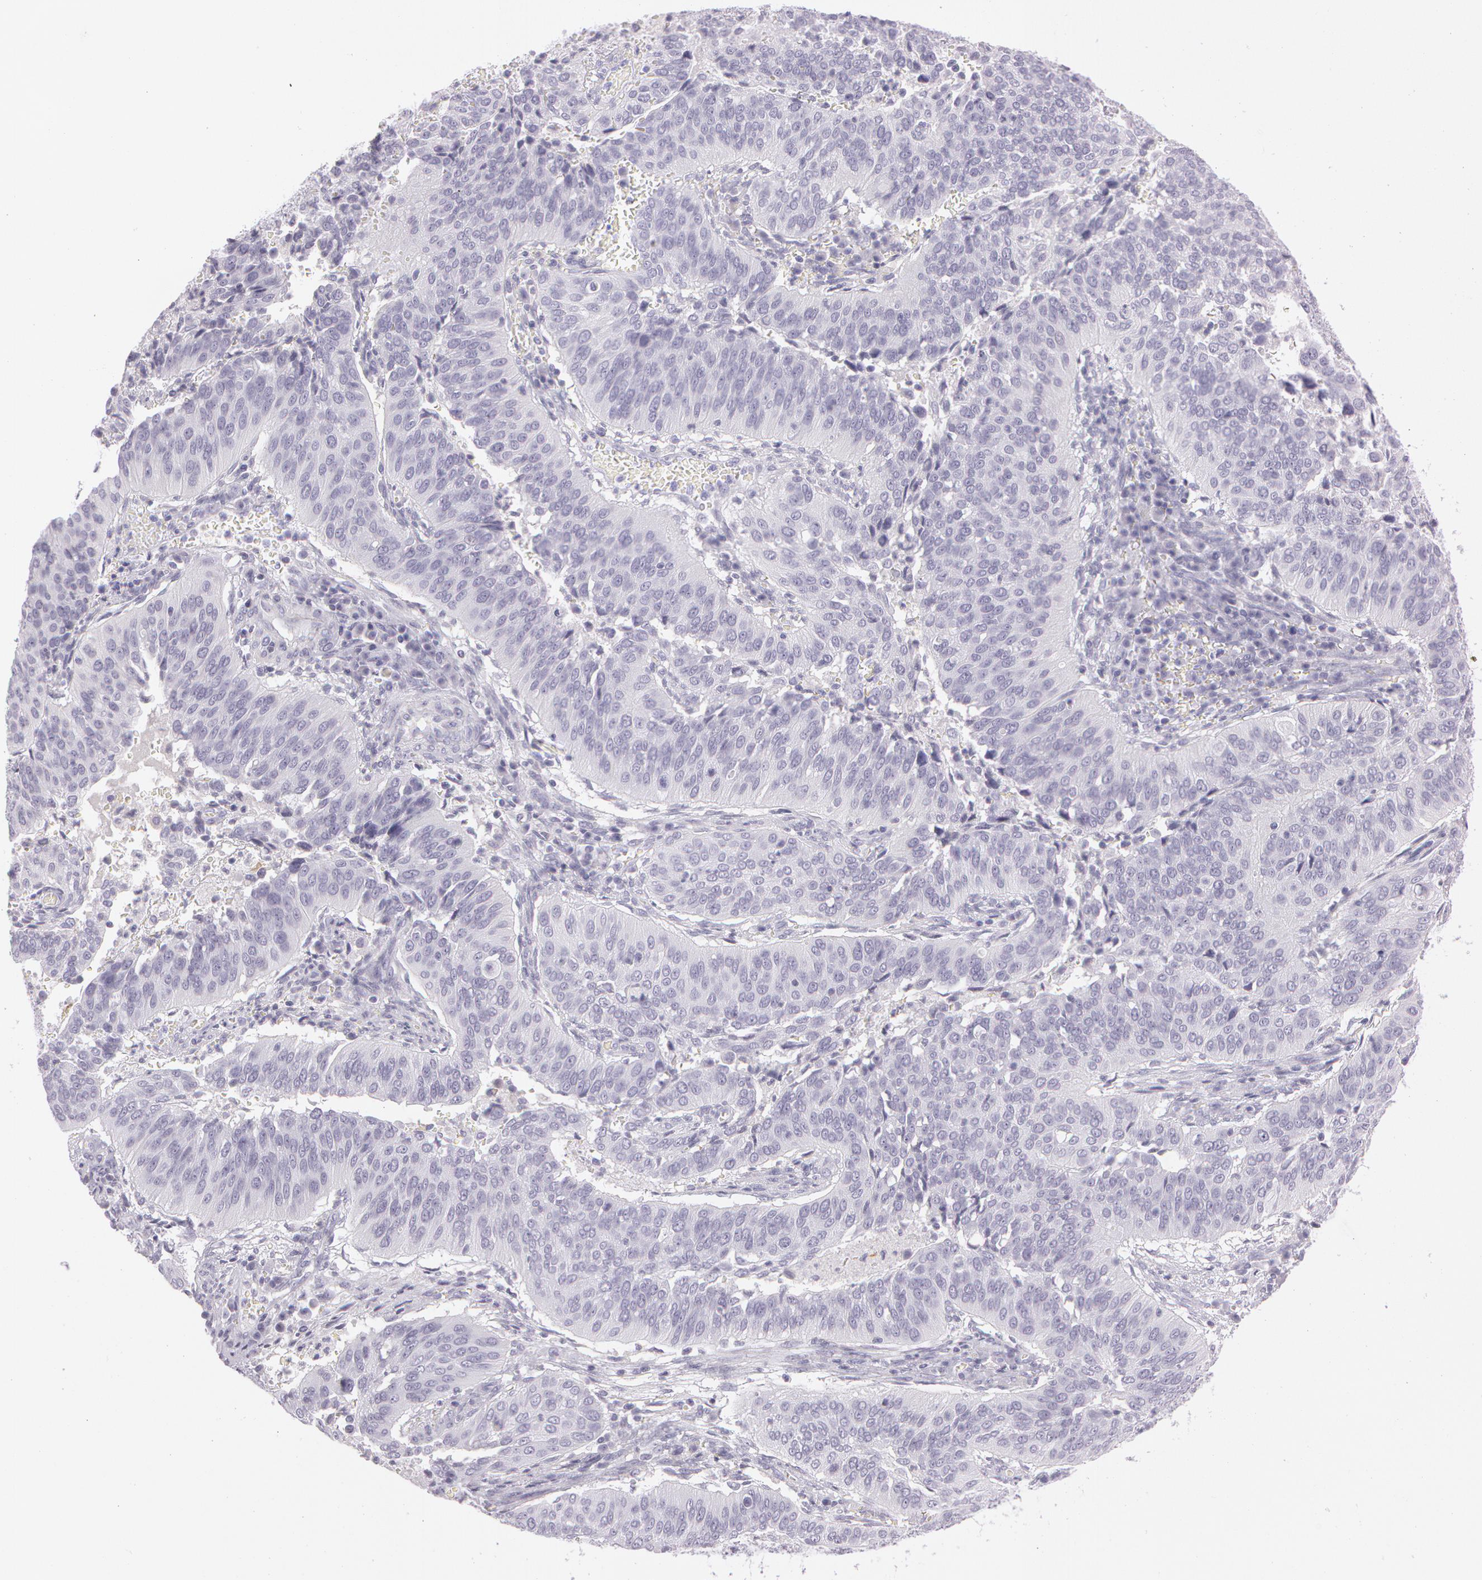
{"staining": {"intensity": "negative", "quantity": "none", "location": "none"}, "tissue": "cervical cancer", "cell_type": "Tumor cells", "image_type": "cancer", "snomed": [{"axis": "morphology", "description": "Squamous cell carcinoma, NOS"}, {"axis": "topography", "description": "Cervix"}], "caption": "Immunohistochemistry histopathology image of cervical squamous cell carcinoma stained for a protein (brown), which exhibits no positivity in tumor cells.", "gene": "OTC", "patient": {"sex": "female", "age": 39}}